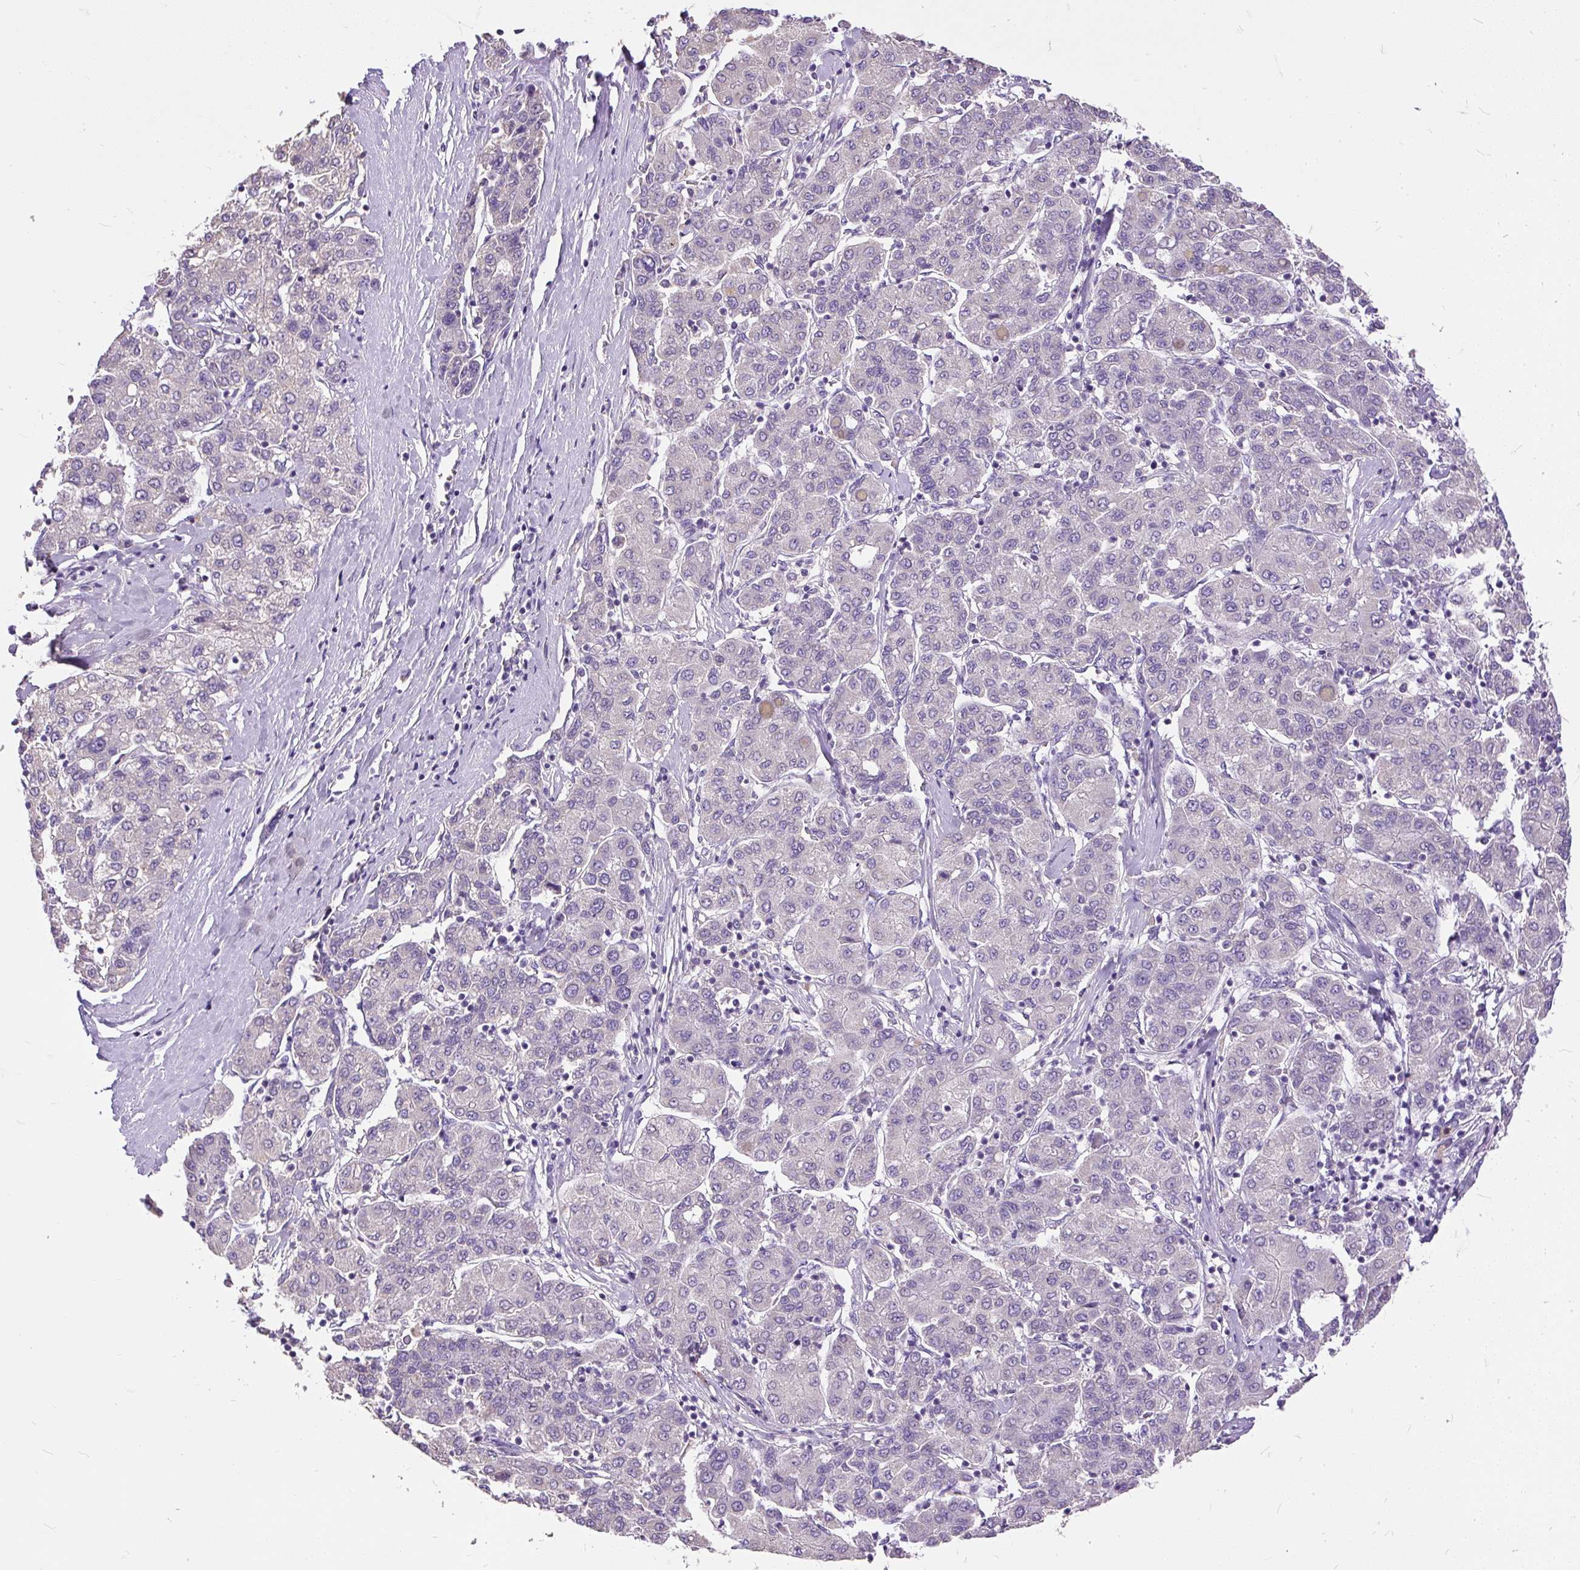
{"staining": {"intensity": "negative", "quantity": "none", "location": "none"}, "tissue": "liver cancer", "cell_type": "Tumor cells", "image_type": "cancer", "snomed": [{"axis": "morphology", "description": "Carcinoma, Hepatocellular, NOS"}, {"axis": "topography", "description": "Liver"}], "caption": "DAB immunohistochemical staining of hepatocellular carcinoma (liver) reveals no significant expression in tumor cells. The staining was performed using DAB (3,3'-diaminobenzidine) to visualize the protein expression in brown, while the nuclei were stained in blue with hematoxylin (Magnification: 20x).", "gene": "GBX1", "patient": {"sex": "male", "age": 65}}